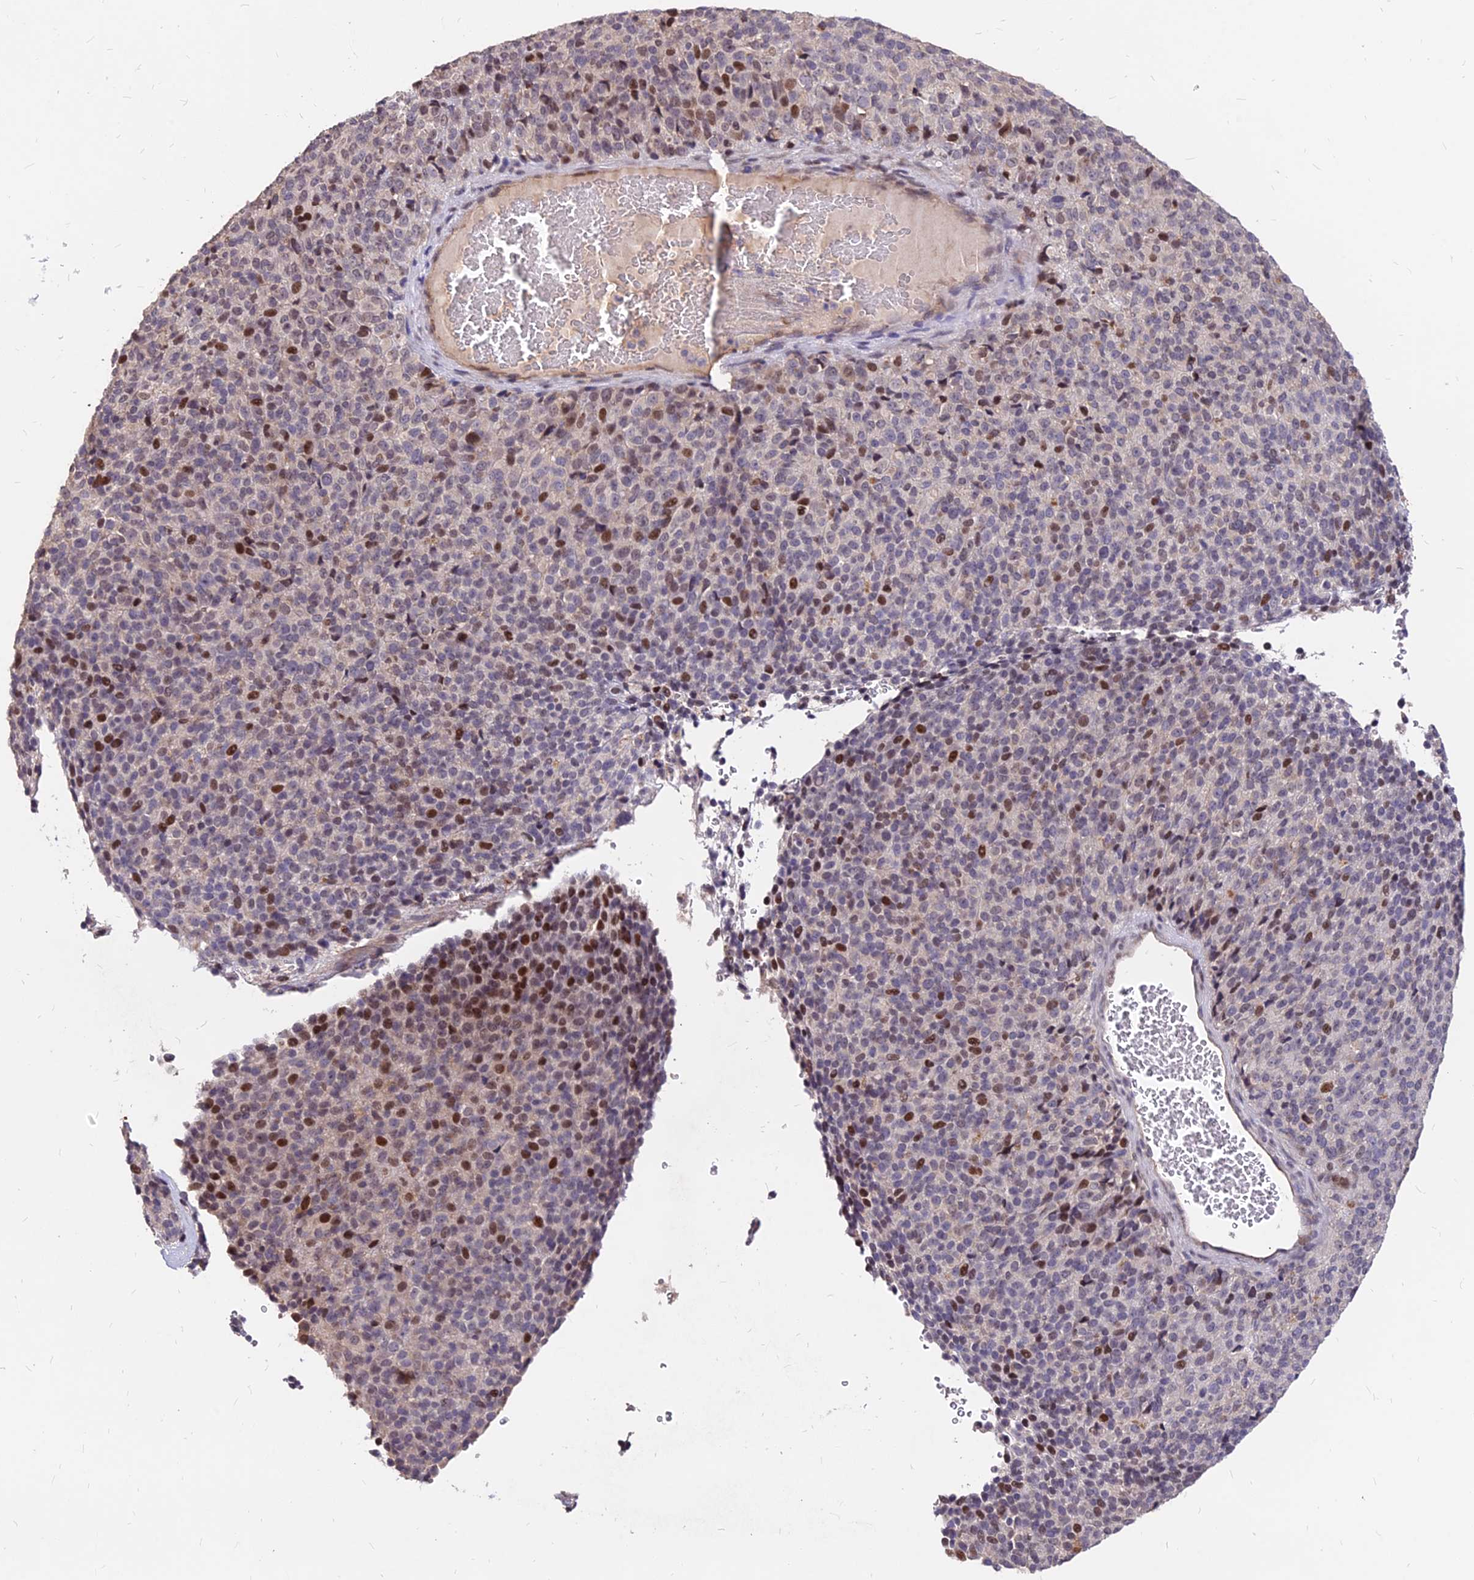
{"staining": {"intensity": "strong", "quantity": "25%-75%", "location": "nuclear"}, "tissue": "melanoma", "cell_type": "Tumor cells", "image_type": "cancer", "snomed": [{"axis": "morphology", "description": "Malignant melanoma, Metastatic site"}, {"axis": "topography", "description": "Brain"}], "caption": "Human malignant melanoma (metastatic site) stained with a brown dye demonstrates strong nuclear positive expression in about 25%-75% of tumor cells.", "gene": "C11orf68", "patient": {"sex": "female", "age": 56}}